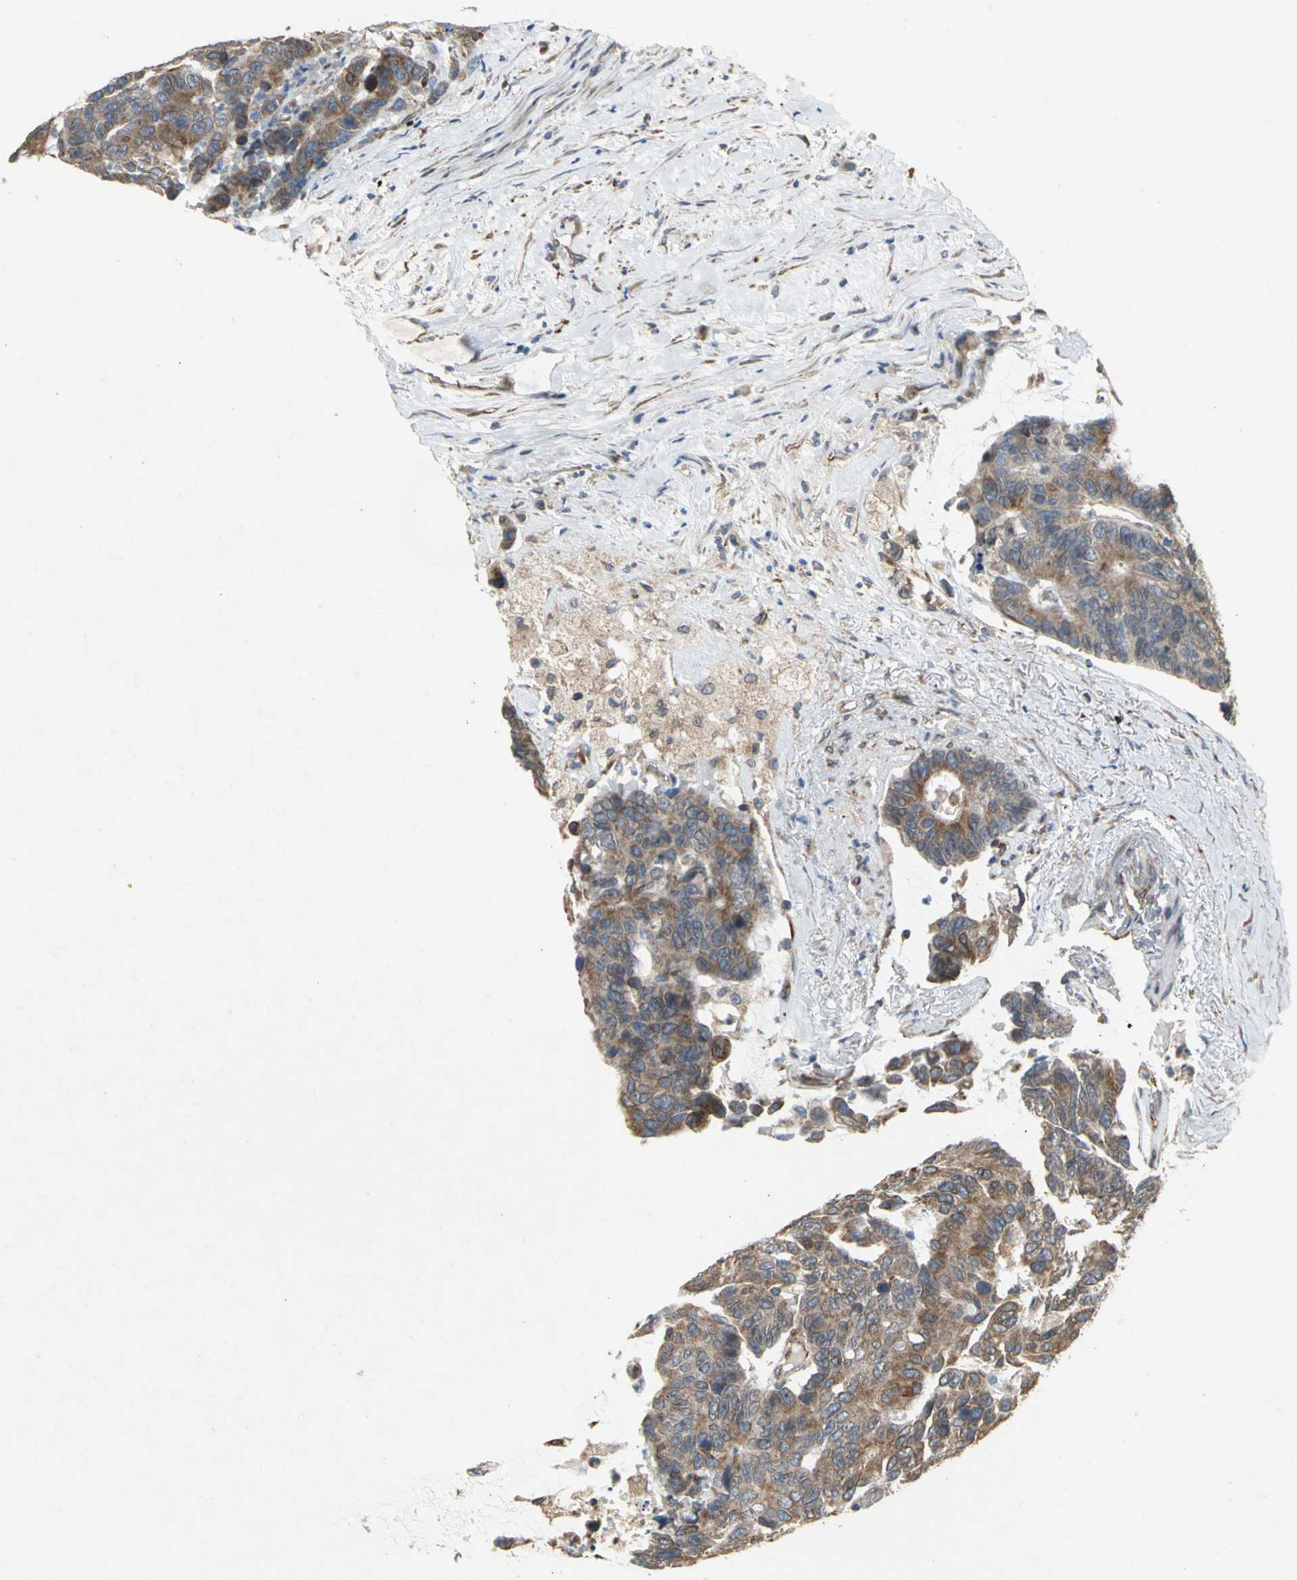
{"staining": {"intensity": "moderate", "quantity": "25%-75%", "location": "cytoplasmic/membranous"}, "tissue": "colorectal cancer", "cell_type": "Tumor cells", "image_type": "cancer", "snomed": [{"axis": "morphology", "description": "Adenocarcinoma, NOS"}, {"axis": "topography", "description": "Colon"}], "caption": "DAB (3,3'-diaminobenzidine) immunohistochemical staining of human colorectal cancer (adenocarcinoma) reveals moderate cytoplasmic/membranous protein positivity in about 25%-75% of tumor cells.", "gene": "SYVN1", "patient": {"sex": "female", "age": 86}}